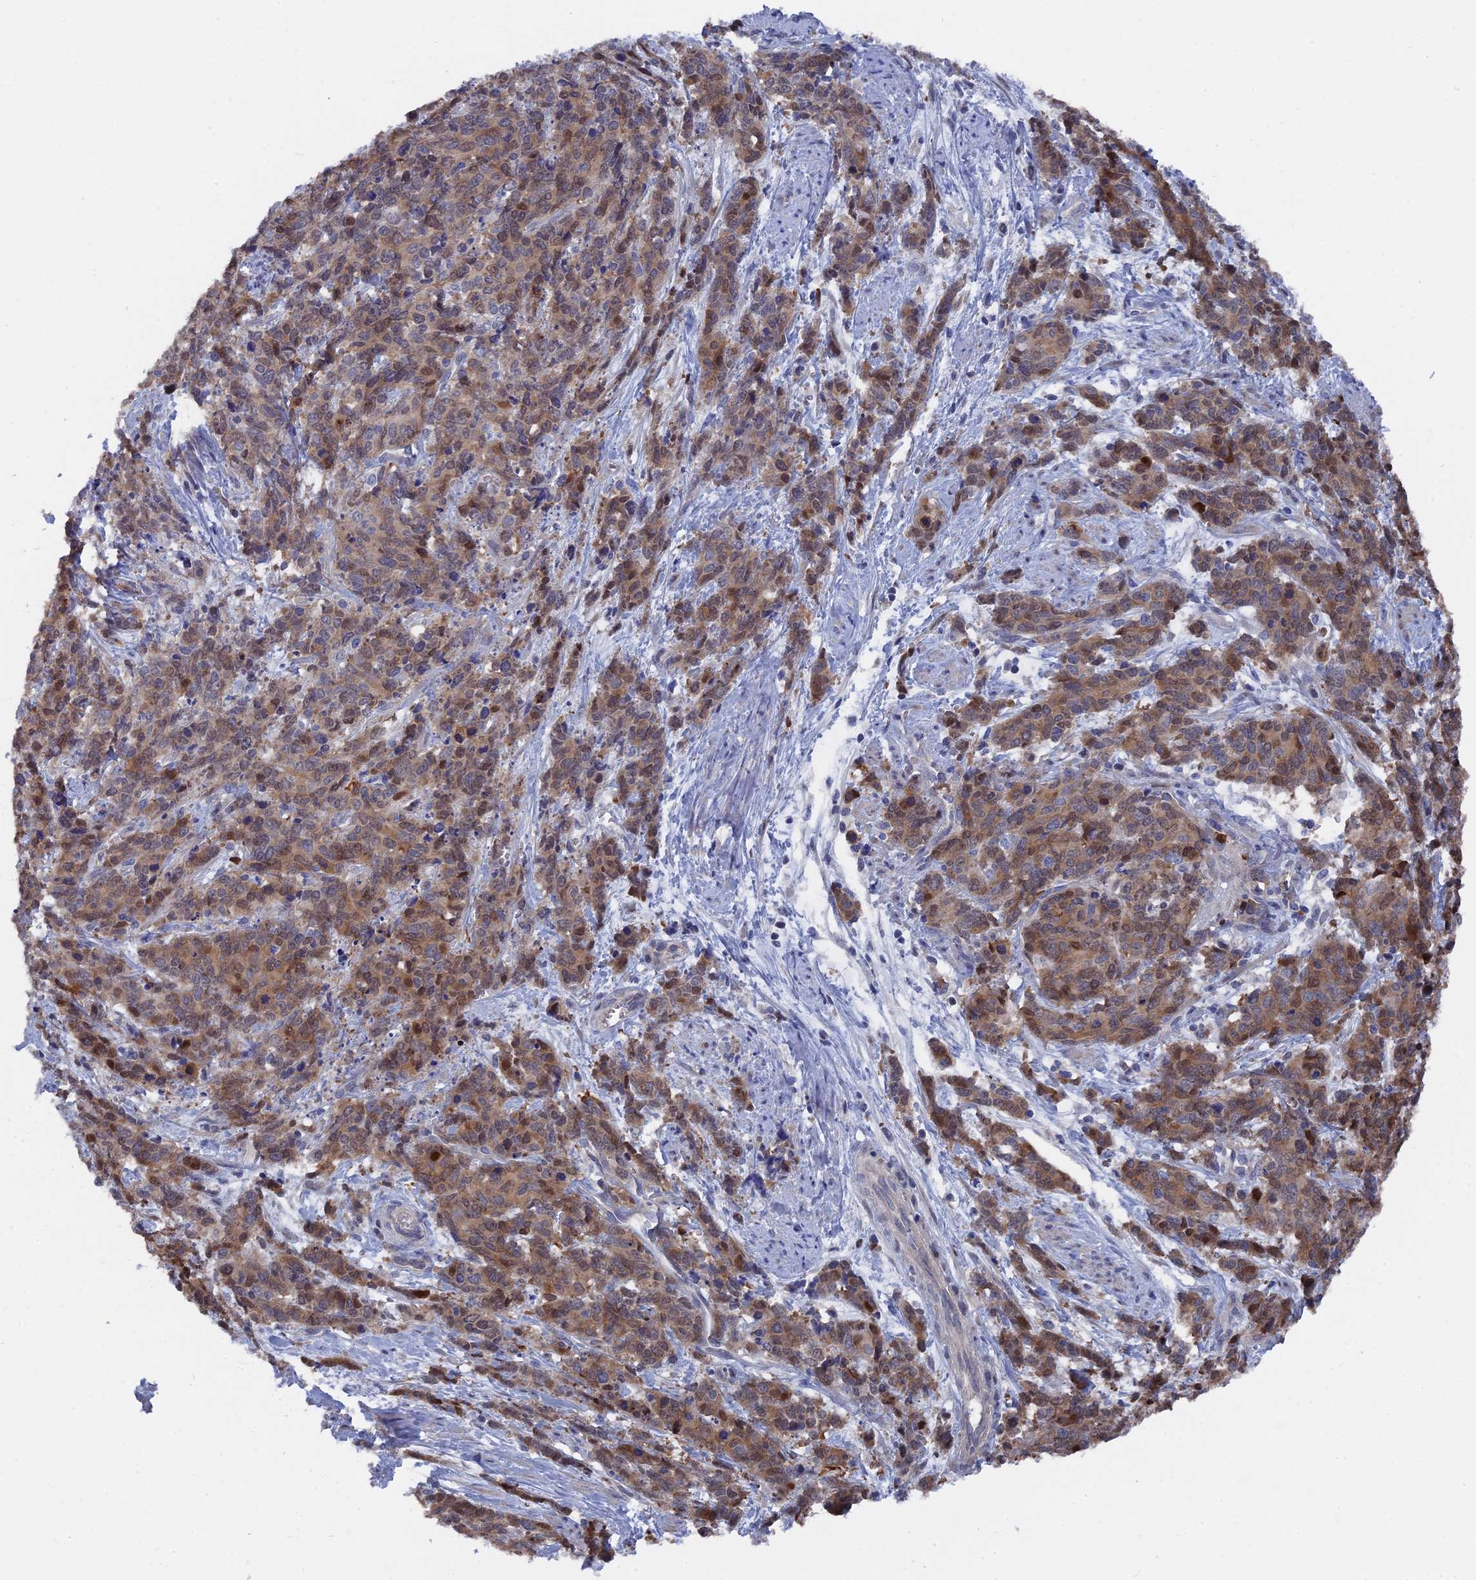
{"staining": {"intensity": "moderate", "quantity": ">75%", "location": "cytoplasmic/membranous,nuclear"}, "tissue": "cervical cancer", "cell_type": "Tumor cells", "image_type": "cancer", "snomed": [{"axis": "morphology", "description": "Squamous cell carcinoma, NOS"}, {"axis": "topography", "description": "Cervix"}], "caption": "IHC staining of cervical cancer (squamous cell carcinoma), which demonstrates medium levels of moderate cytoplasmic/membranous and nuclear positivity in approximately >75% of tumor cells indicating moderate cytoplasmic/membranous and nuclear protein positivity. The staining was performed using DAB (brown) for protein detection and nuclei were counterstained in hematoxylin (blue).", "gene": "TMEM161A", "patient": {"sex": "female", "age": 60}}